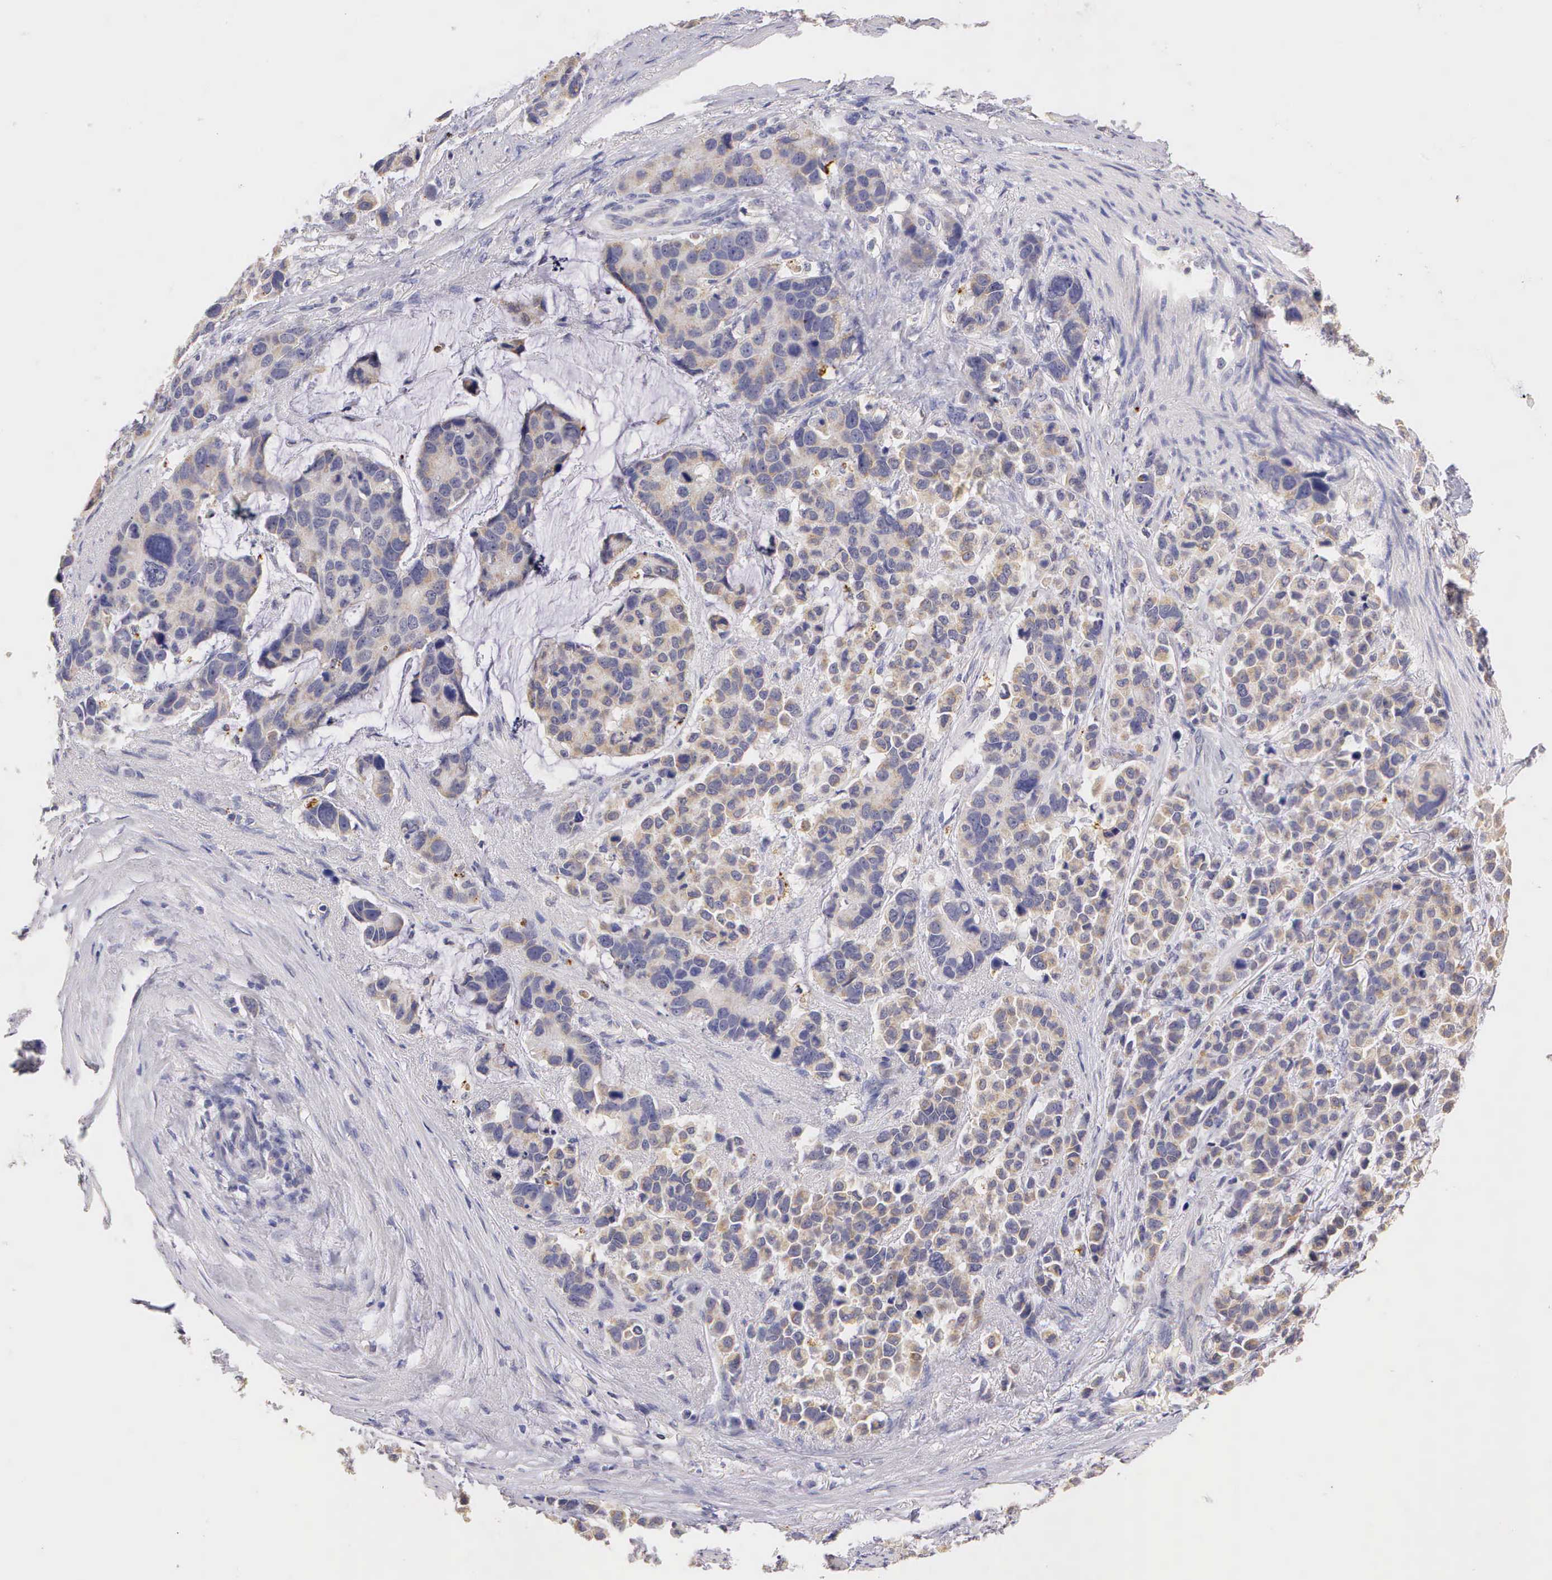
{"staining": {"intensity": "weak", "quantity": "<25%", "location": "cytoplasmic/membranous"}, "tissue": "stomach cancer", "cell_type": "Tumor cells", "image_type": "cancer", "snomed": [{"axis": "morphology", "description": "Adenocarcinoma, NOS"}, {"axis": "topography", "description": "Stomach, upper"}], "caption": "DAB (3,3'-diaminobenzidine) immunohistochemical staining of stomach cancer (adenocarcinoma) displays no significant positivity in tumor cells. (Brightfield microscopy of DAB (3,3'-diaminobenzidine) immunohistochemistry at high magnification).", "gene": "ESR1", "patient": {"sex": "male", "age": 71}}